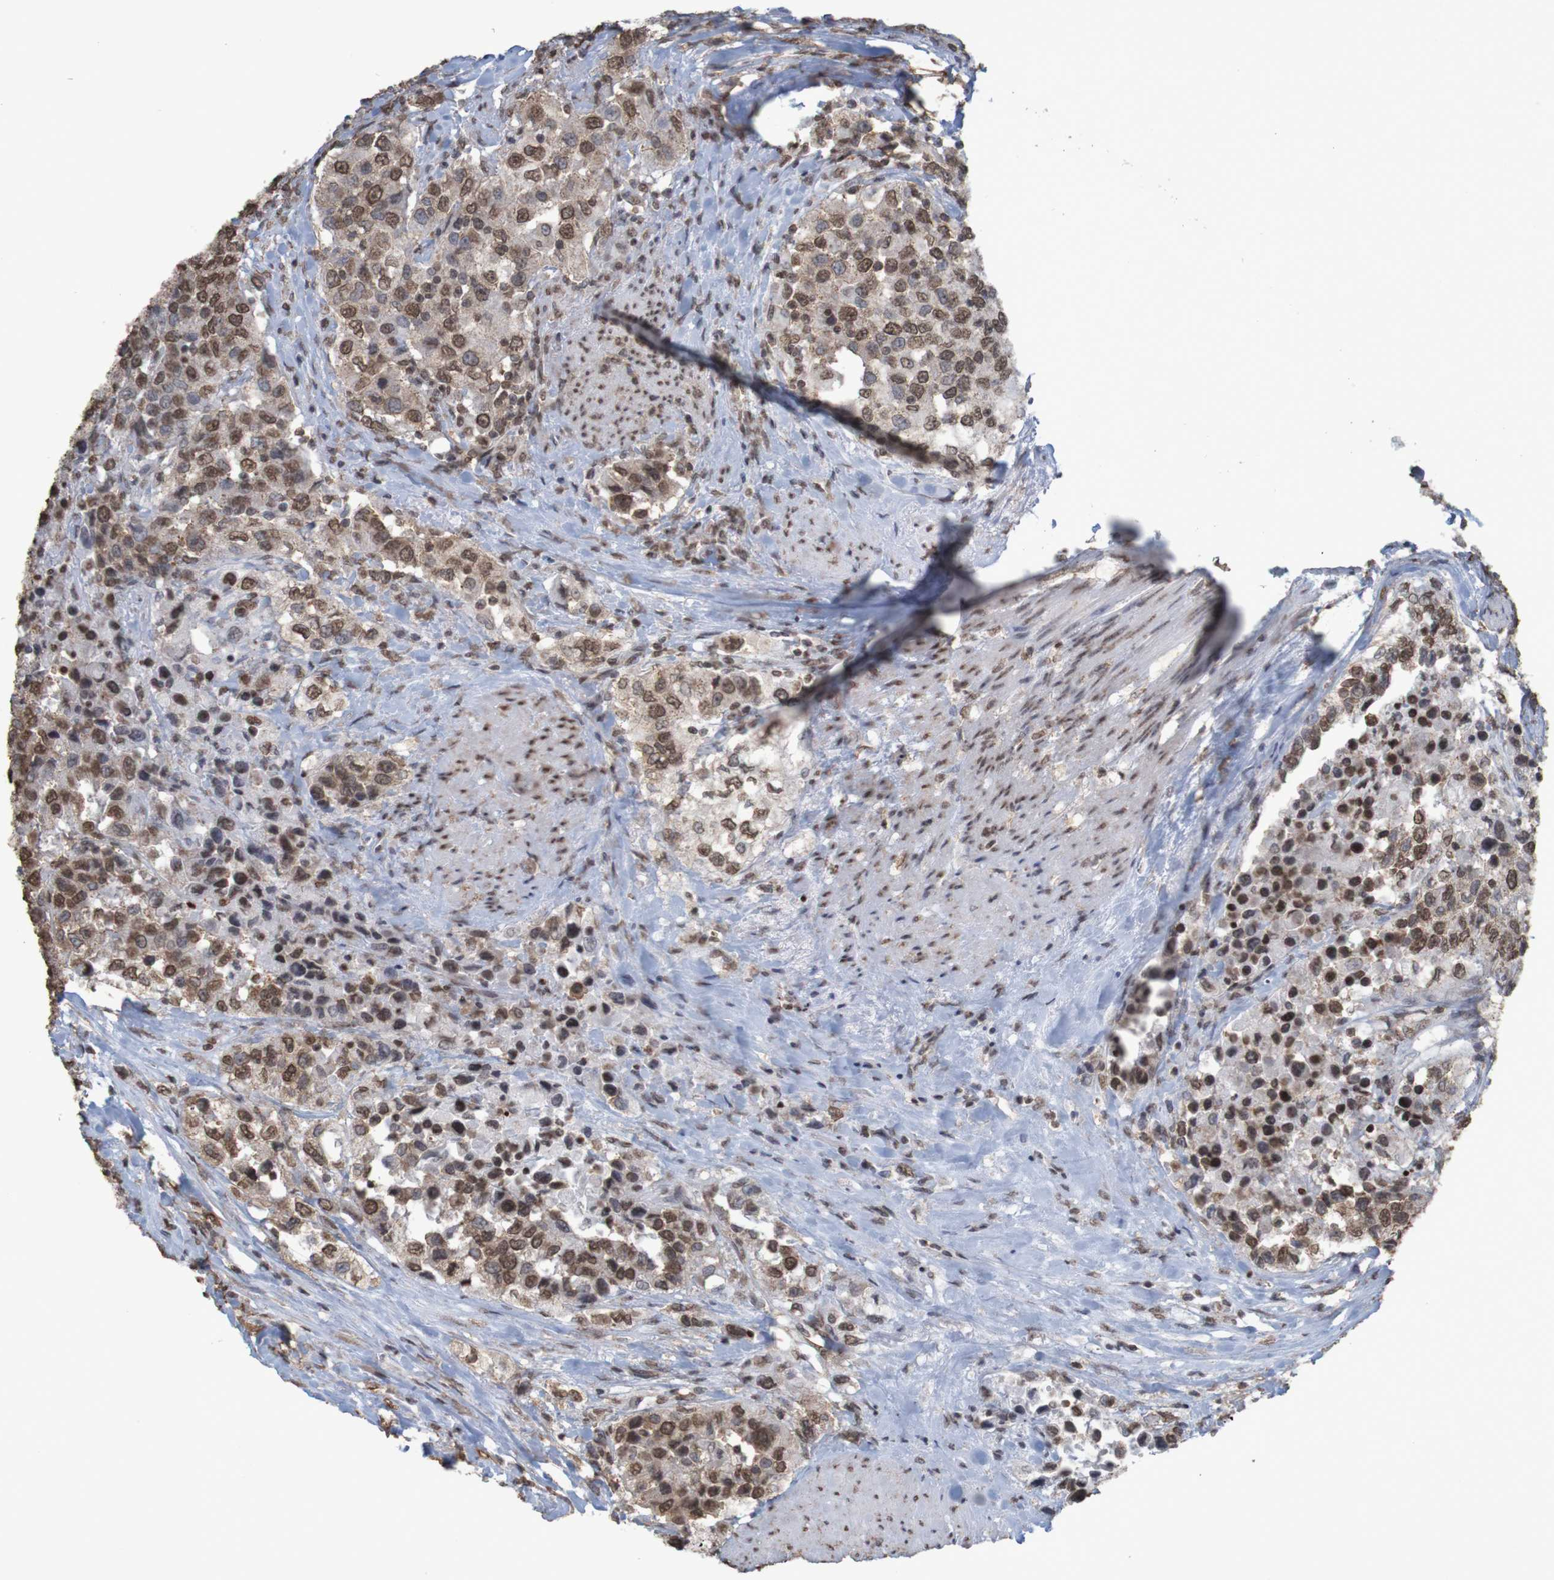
{"staining": {"intensity": "moderate", "quantity": ">75%", "location": "cytoplasmic/membranous,nuclear"}, "tissue": "urothelial cancer", "cell_type": "Tumor cells", "image_type": "cancer", "snomed": [{"axis": "morphology", "description": "Urothelial carcinoma, High grade"}, {"axis": "topography", "description": "Urinary bladder"}], "caption": "Immunohistochemical staining of high-grade urothelial carcinoma displays medium levels of moderate cytoplasmic/membranous and nuclear protein expression in approximately >75% of tumor cells.", "gene": "GFI1", "patient": {"sex": "female", "age": 80}}